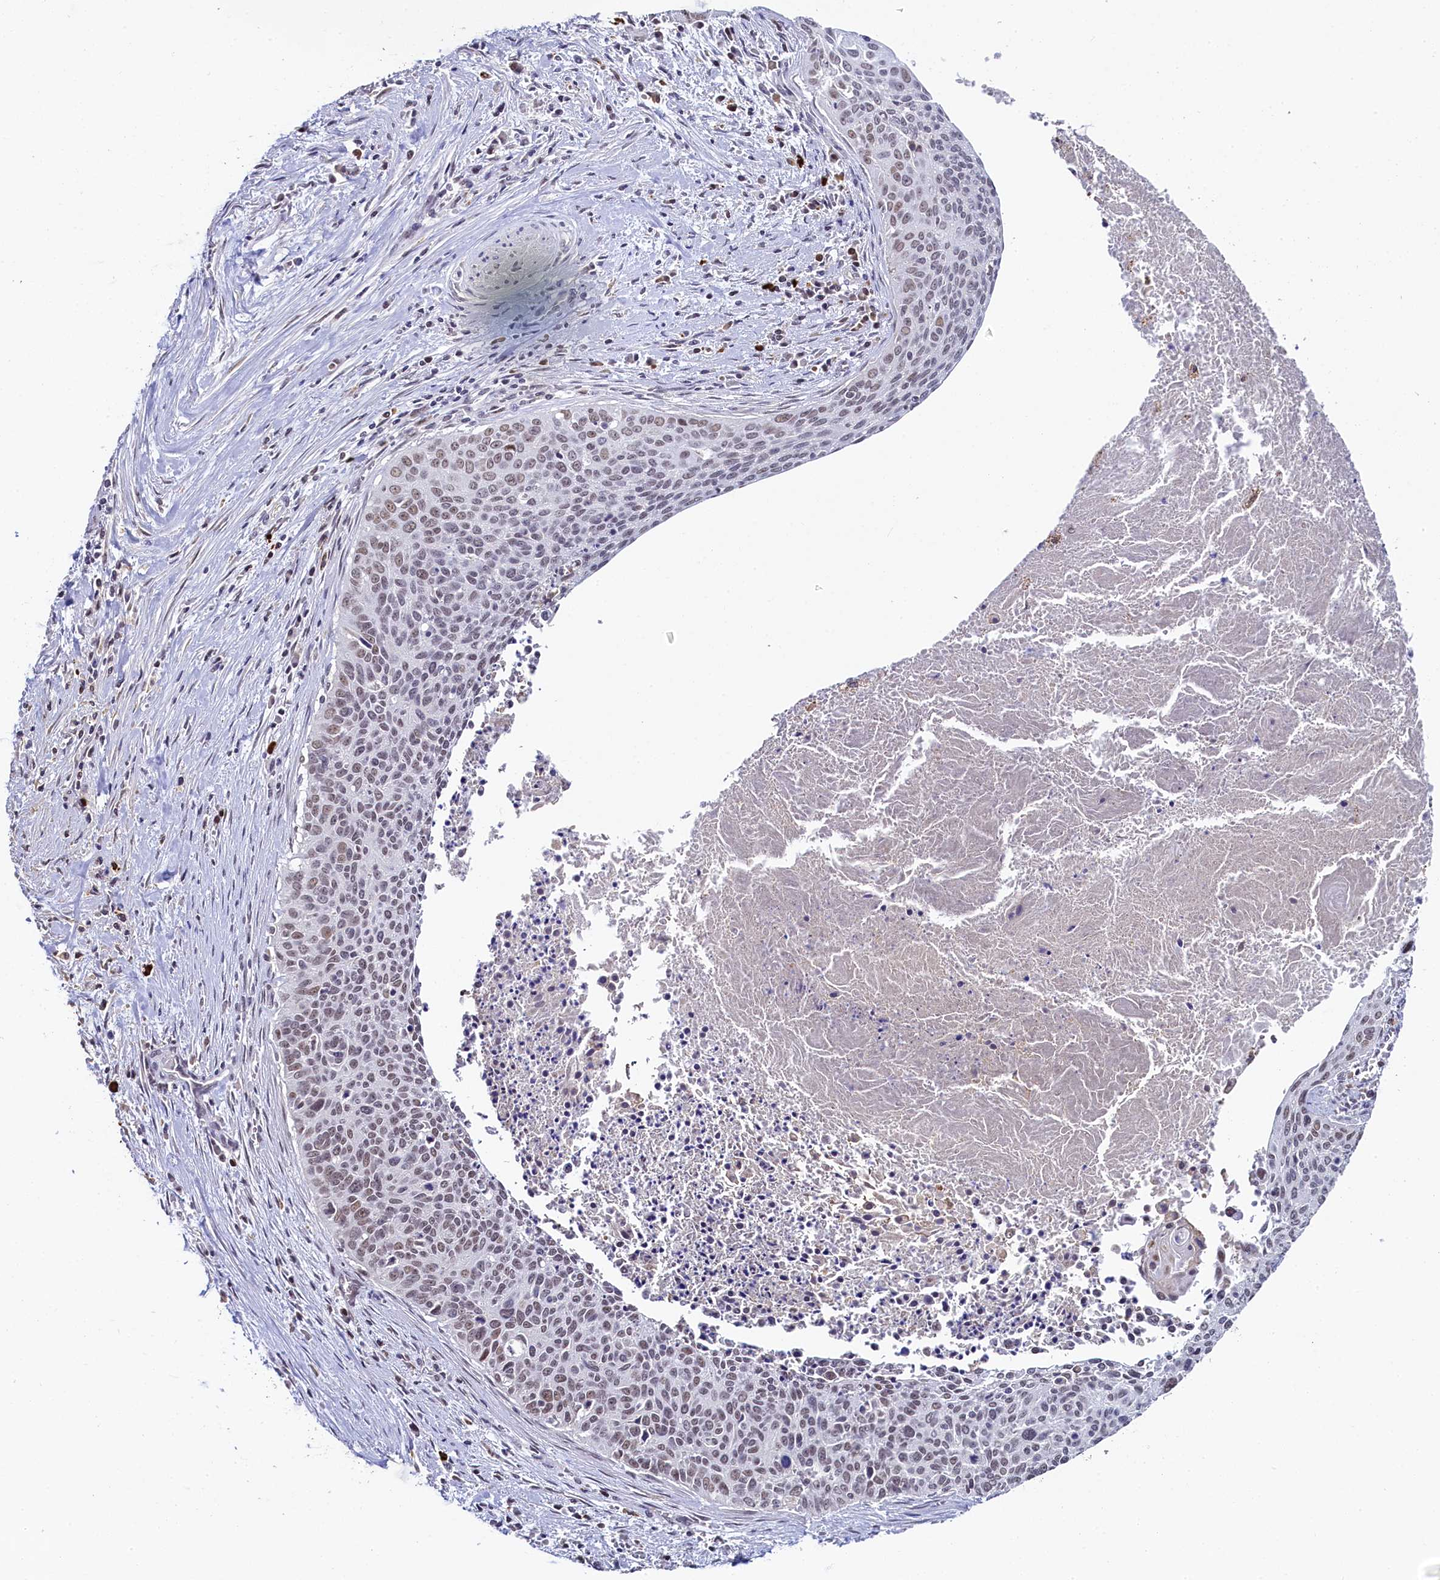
{"staining": {"intensity": "moderate", "quantity": "25%-75%", "location": "nuclear"}, "tissue": "cervical cancer", "cell_type": "Tumor cells", "image_type": "cancer", "snomed": [{"axis": "morphology", "description": "Squamous cell carcinoma, NOS"}, {"axis": "topography", "description": "Cervix"}], "caption": "A medium amount of moderate nuclear expression is identified in about 25%-75% of tumor cells in cervical squamous cell carcinoma tissue.", "gene": "INTS14", "patient": {"sex": "female", "age": 55}}